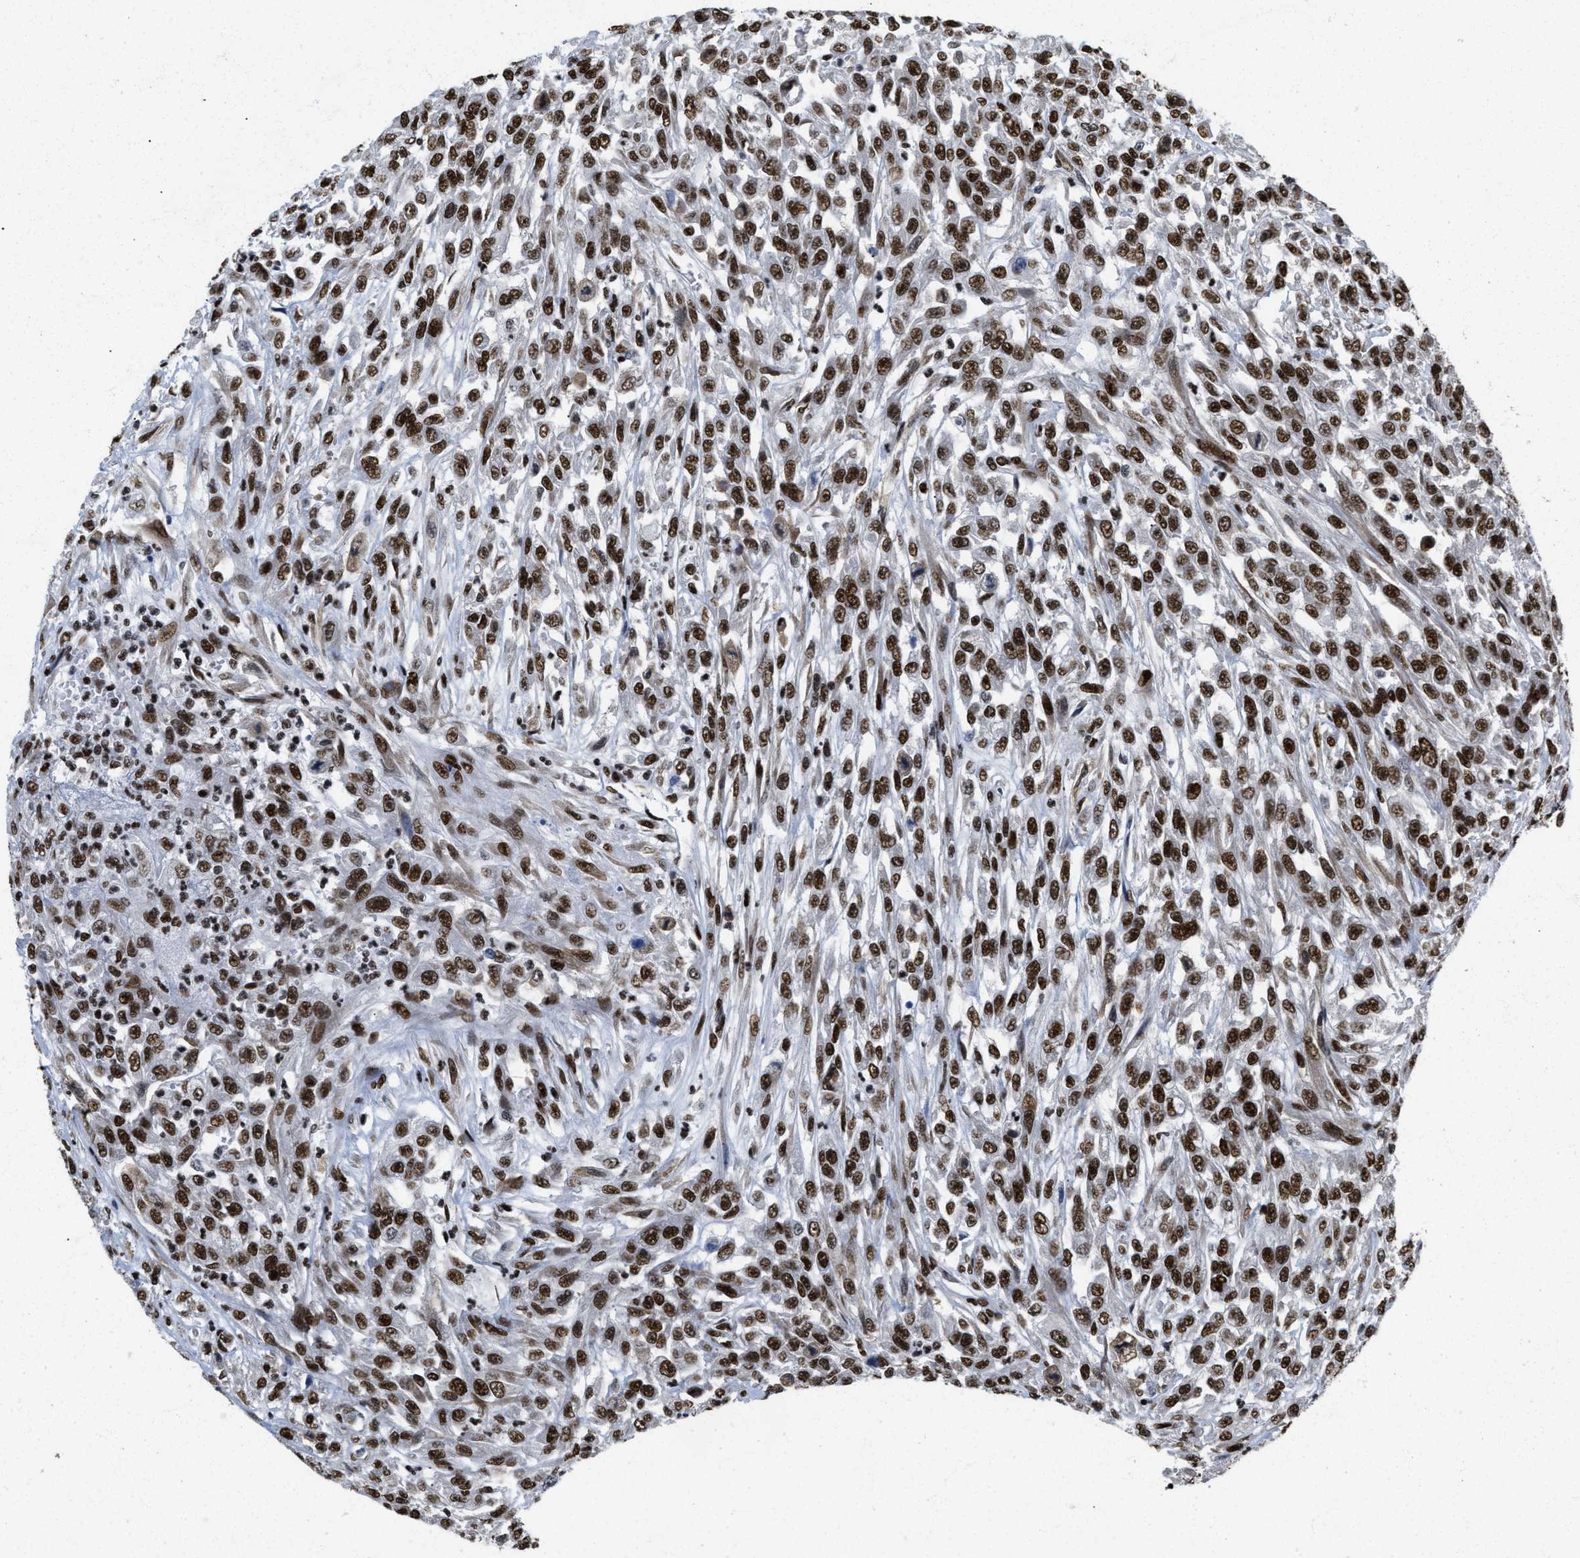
{"staining": {"intensity": "strong", "quantity": ">75%", "location": "nuclear"}, "tissue": "urothelial cancer", "cell_type": "Tumor cells", "image_type": "cancer", "snomed": [{"axis": "morphology", "description": "Urothelial carcinoma, High grade"}, {"axis": "topography", "description": "Urinary bladder"}], "caption": "Immunohistochemical staining of human high-grade urothelial carcinoma demonstrates strong nuclear protein positivity in about >75% of tumor cells. Using DAB (3,3'-diaminobenzidine) (brown) and hematoxylin (blue) stains, captured at high magnification using brightfield microscopy.", "gene": "CREB1", "patient": {"sex": "male", "age": 46}}